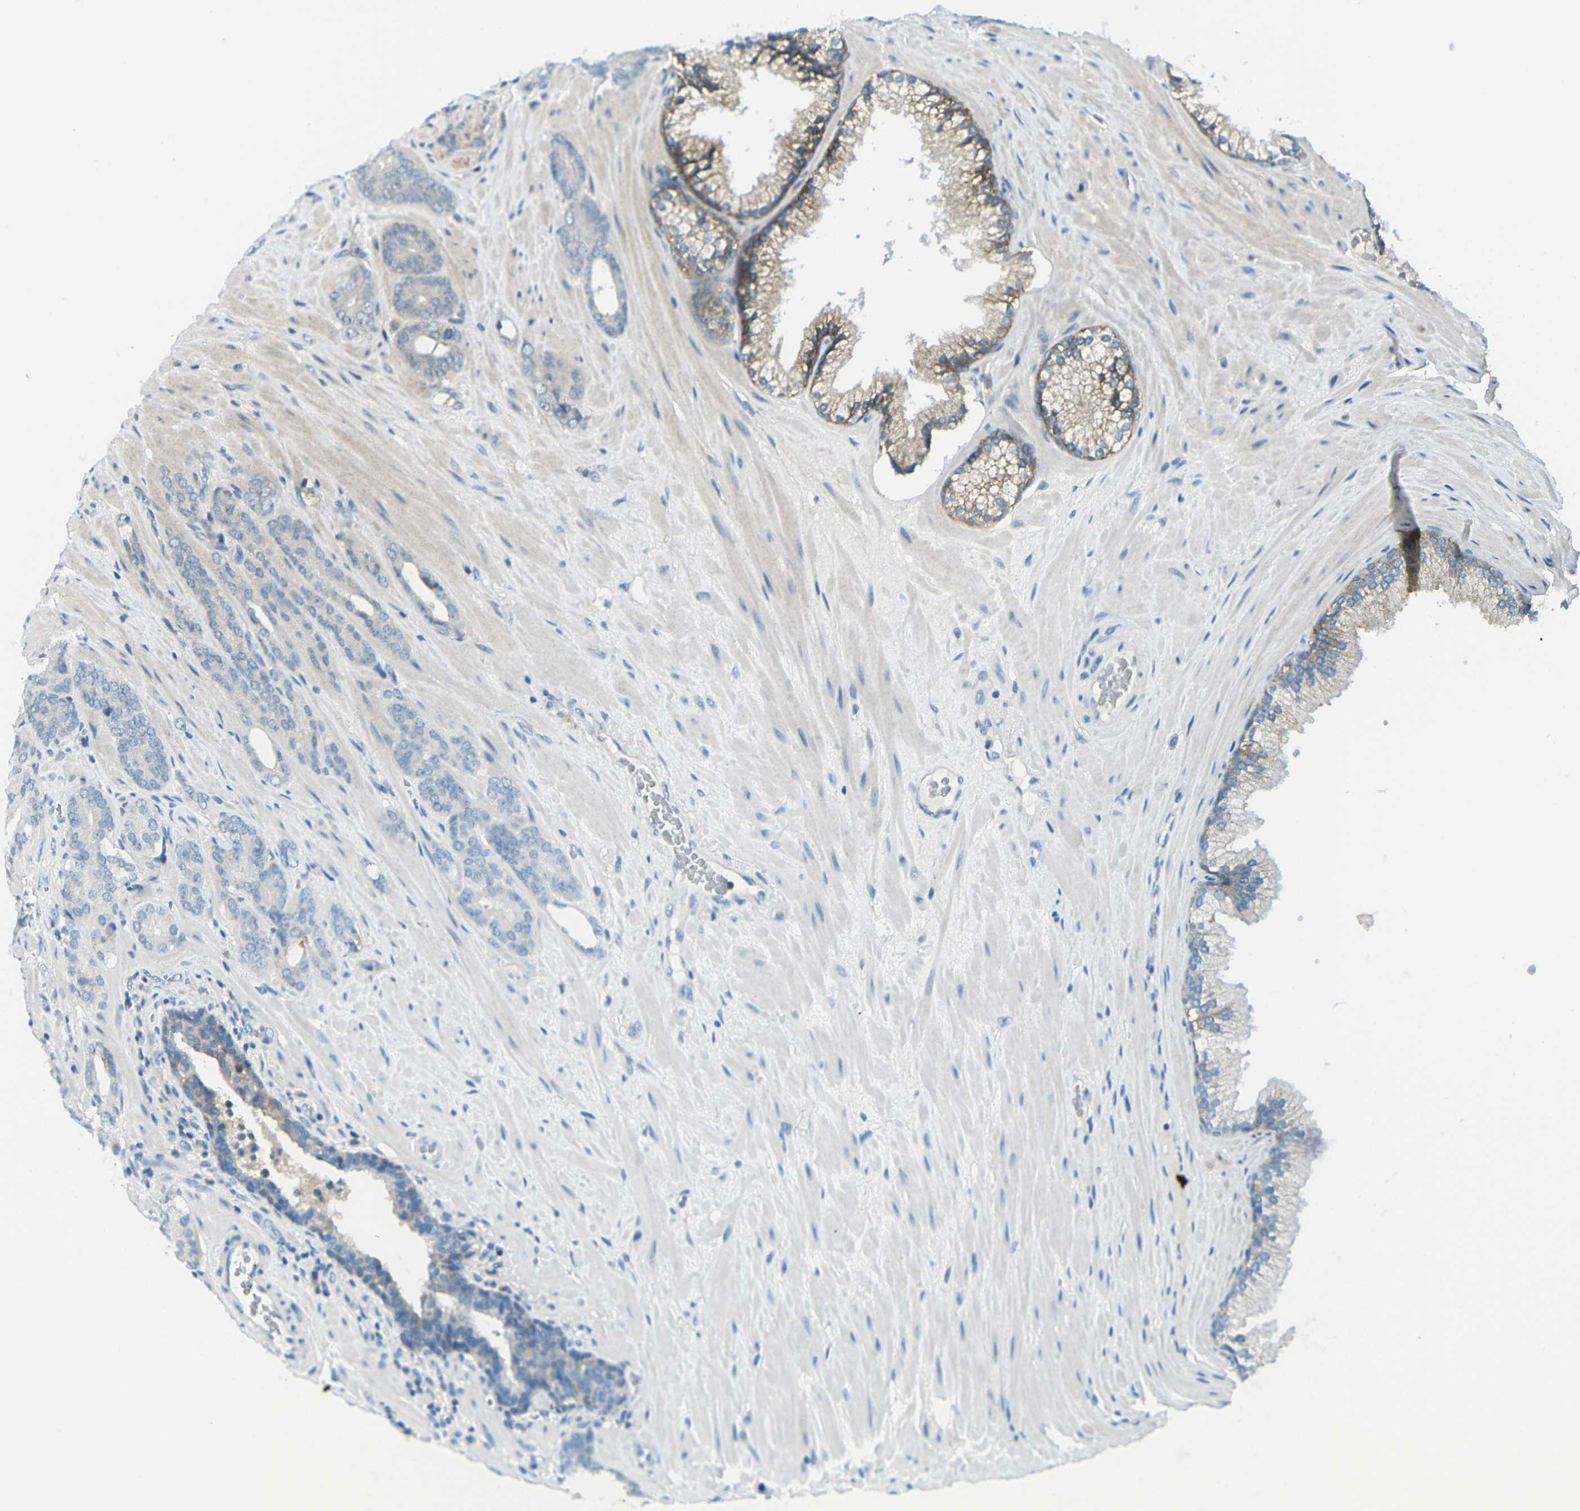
{"staining": {"intensity": "negative", "quantity": "none", "location": "none"}, "tissue": "prostate cancer", "cell_type": "Tumor cells", "image_type": "cancer", "snomed": [{"axis": "morphology", "description": "Adenocarcinoma, Low grade"}, {"axis": "topography", "description": "Prostate"}], "caption": "An image of human prostate cancer (adenocarcinoma (low-grade)) is negative for staining in tumor cells.", "gene": "CD47", "patient": {"sex": "male", "age": 63}}